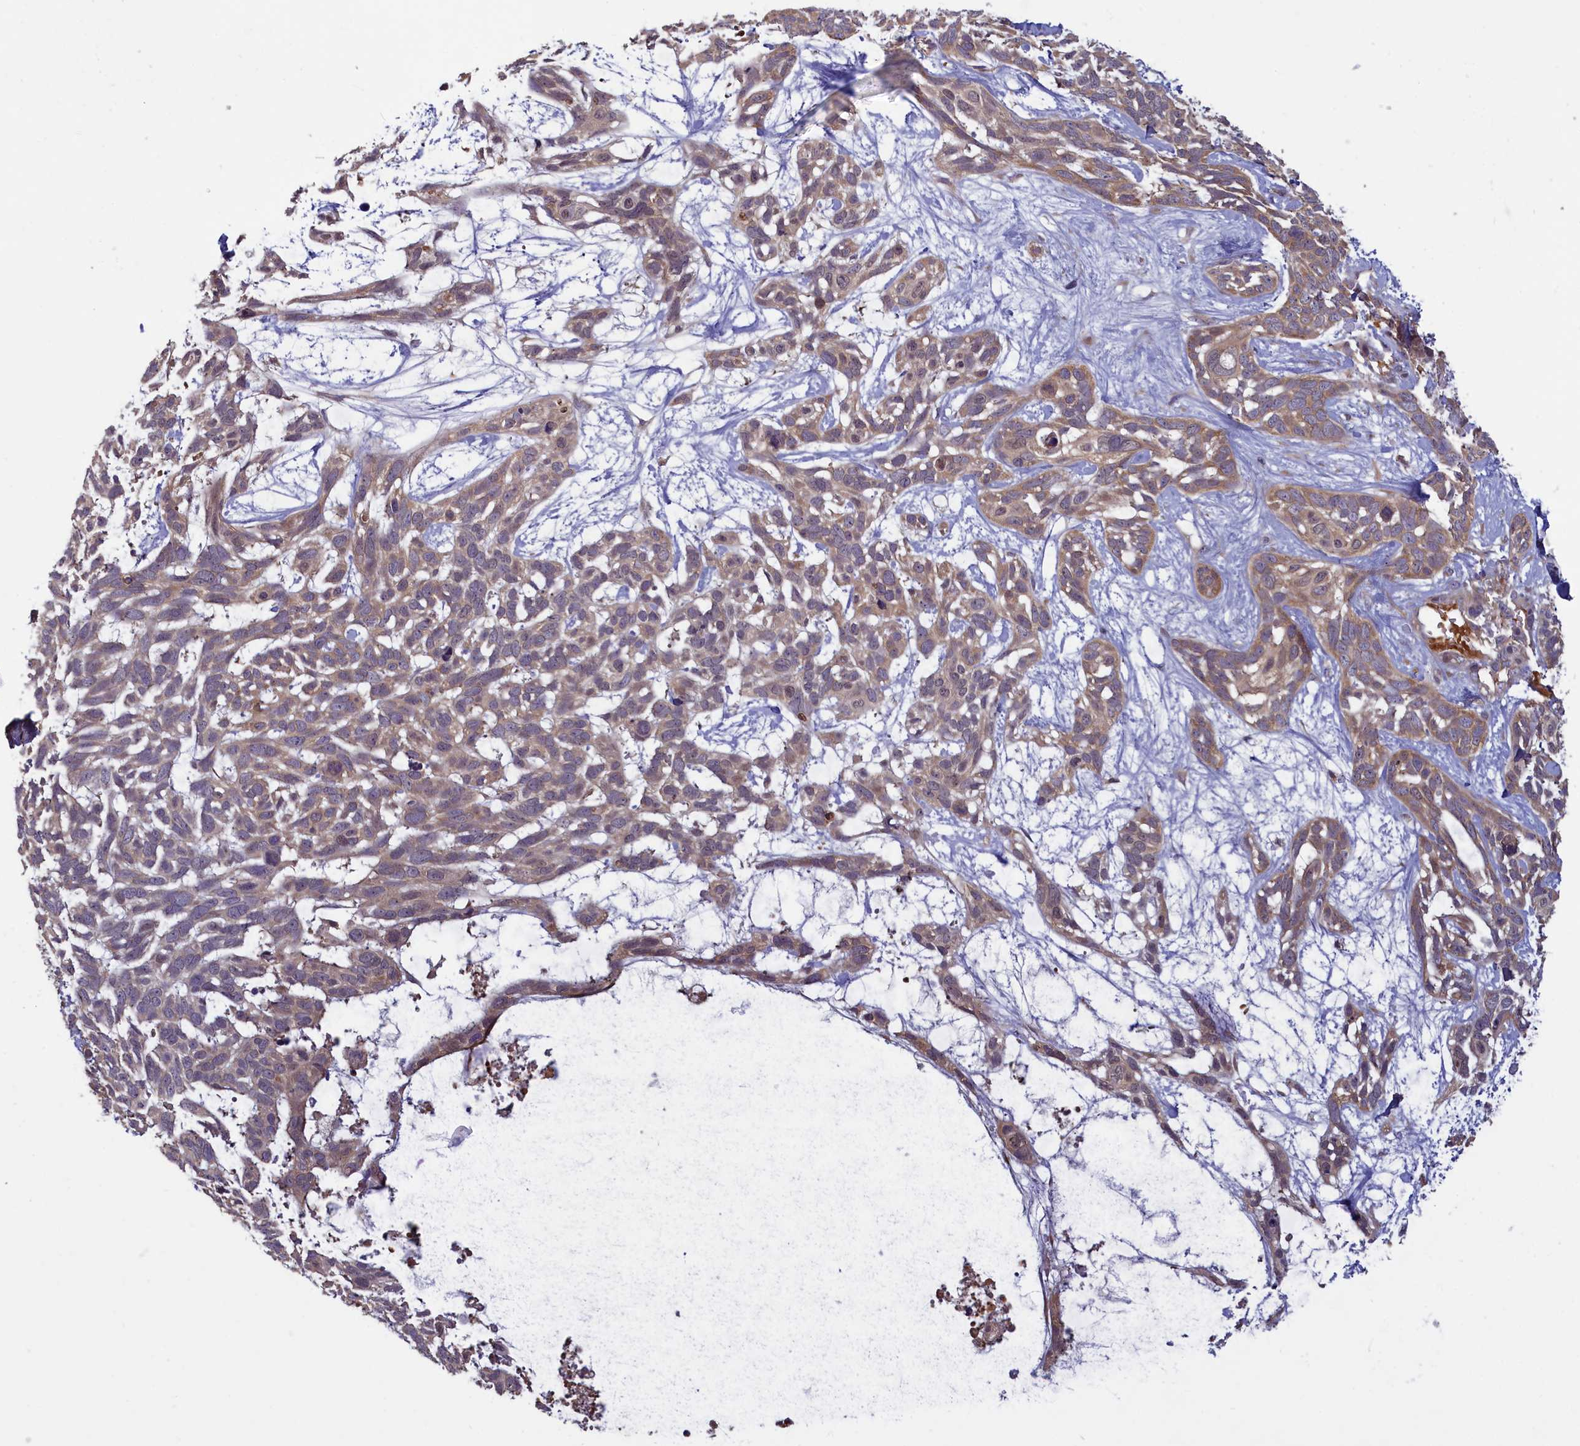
{"staining": {"intensity": "weak", "quantity": "25%-75%", "location": "cytoplasmic/membranous"}, "tissue": "skin cancer", "cell_type": "Tumor cells", "image_type": "cancer", "snomed": [{"axis": "morphology", "description": "Basal cell carcinoma"}, {"axis": "topography", "description": "Skin"}], "caption": "This histopathology image demonstrates immunohistochemistry (IHC) staining of skin cancer, with low weak cytoplasmic/membranous staining in approximately 25%-75% of tumor cells.", "gene": "CIAO2B", "patient": {"sex": "male", "age": 88}}